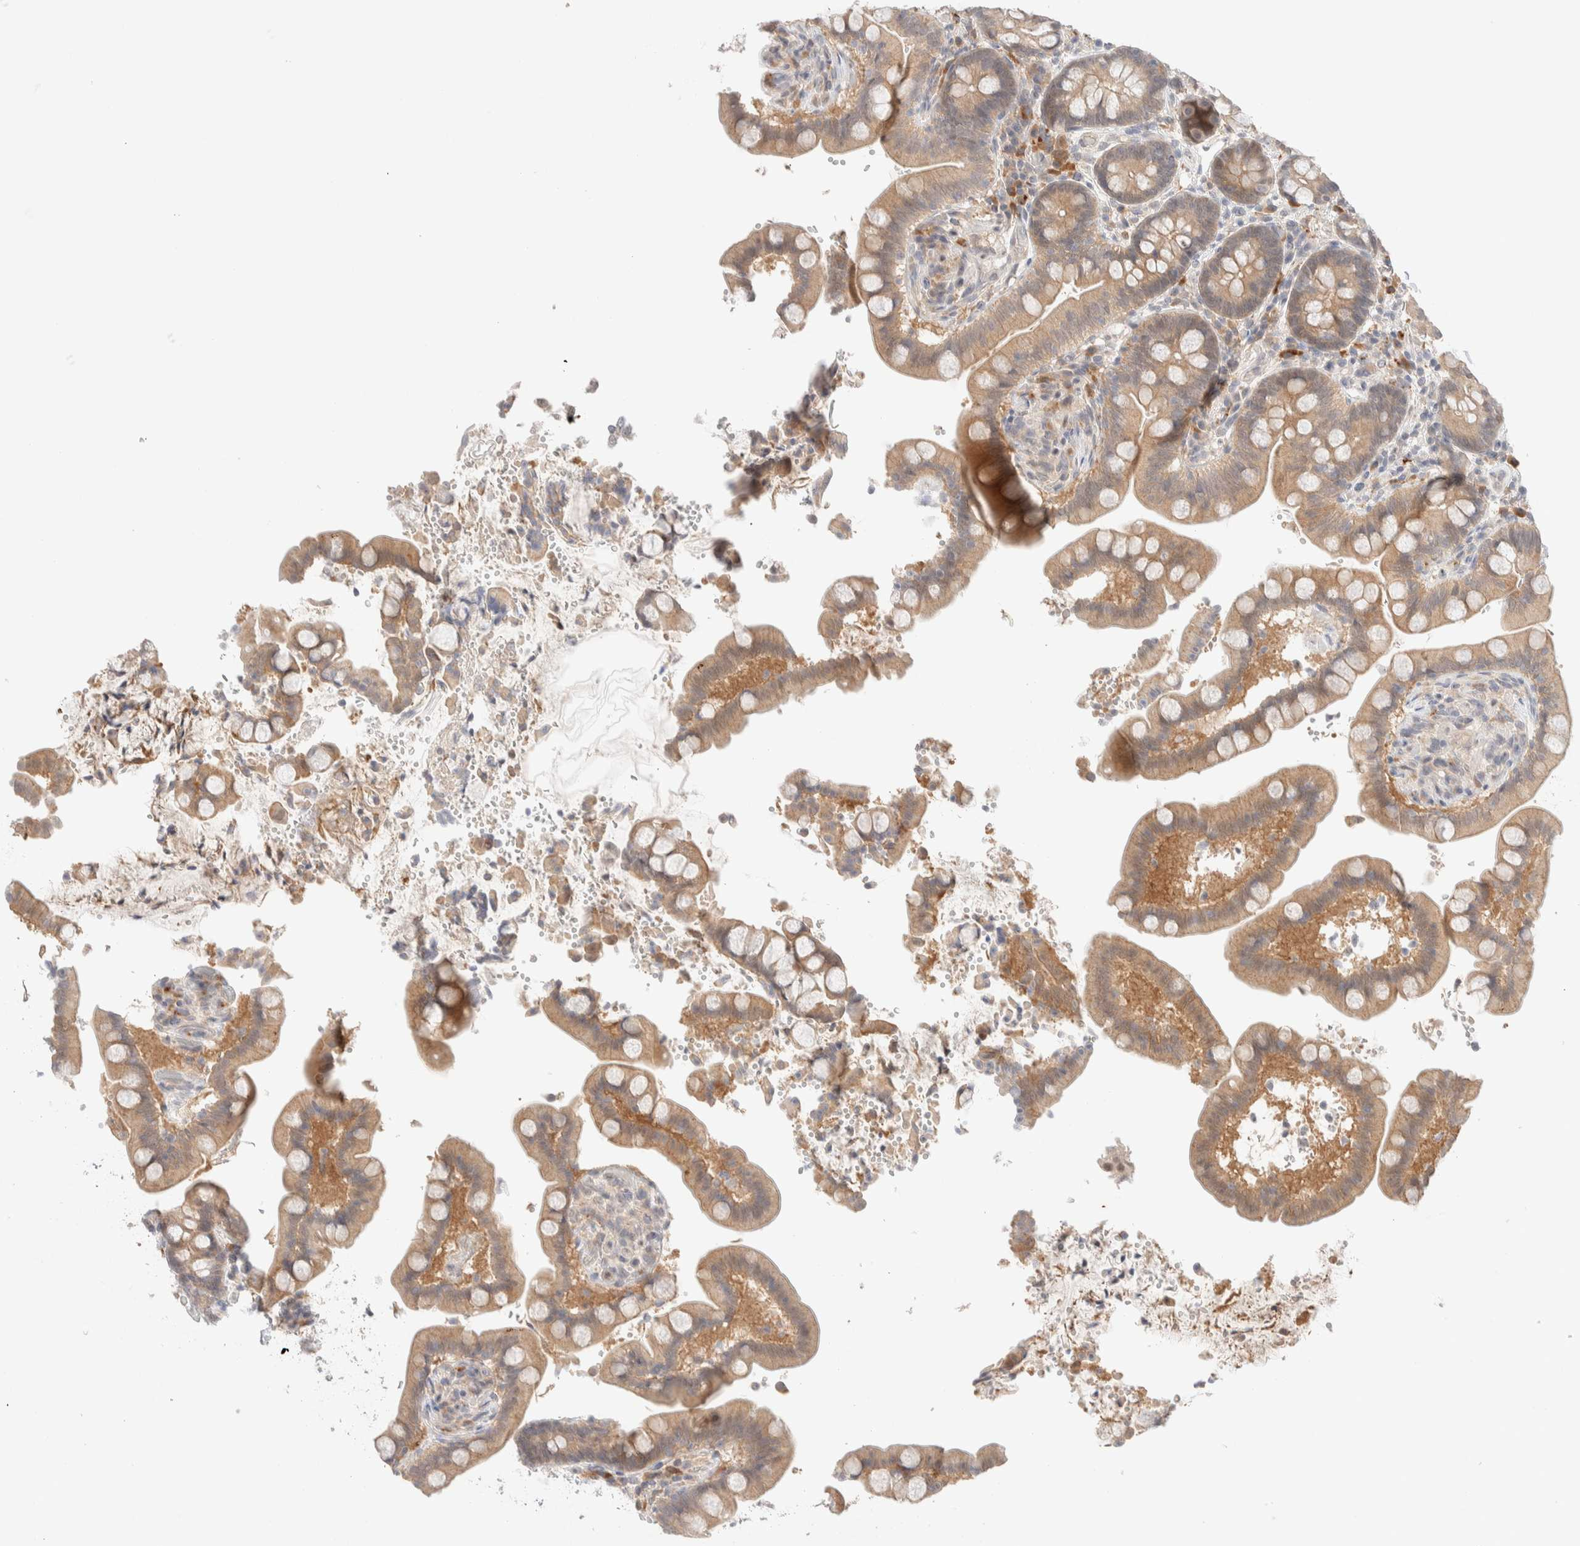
{"staining": {"intensity": "negative", "quantity": "none", "location": "none"}, "tissue": "colon", "cell_type": "Endothelial cells", "image_type": "normal", "snomed": [{"axis": "morphology", "description": "Normal tissue, NOS"}, {"axis": "topography", "description": "Smooth muscle"}, {"axis": "topography", "description": "Colon"}], "caption": "This is a histopathology image of IHC staining of normal colon, which shows no expression in endothelial cells.", "gene": "CHKA", "patient": {"sex": "male", "age": 73}}